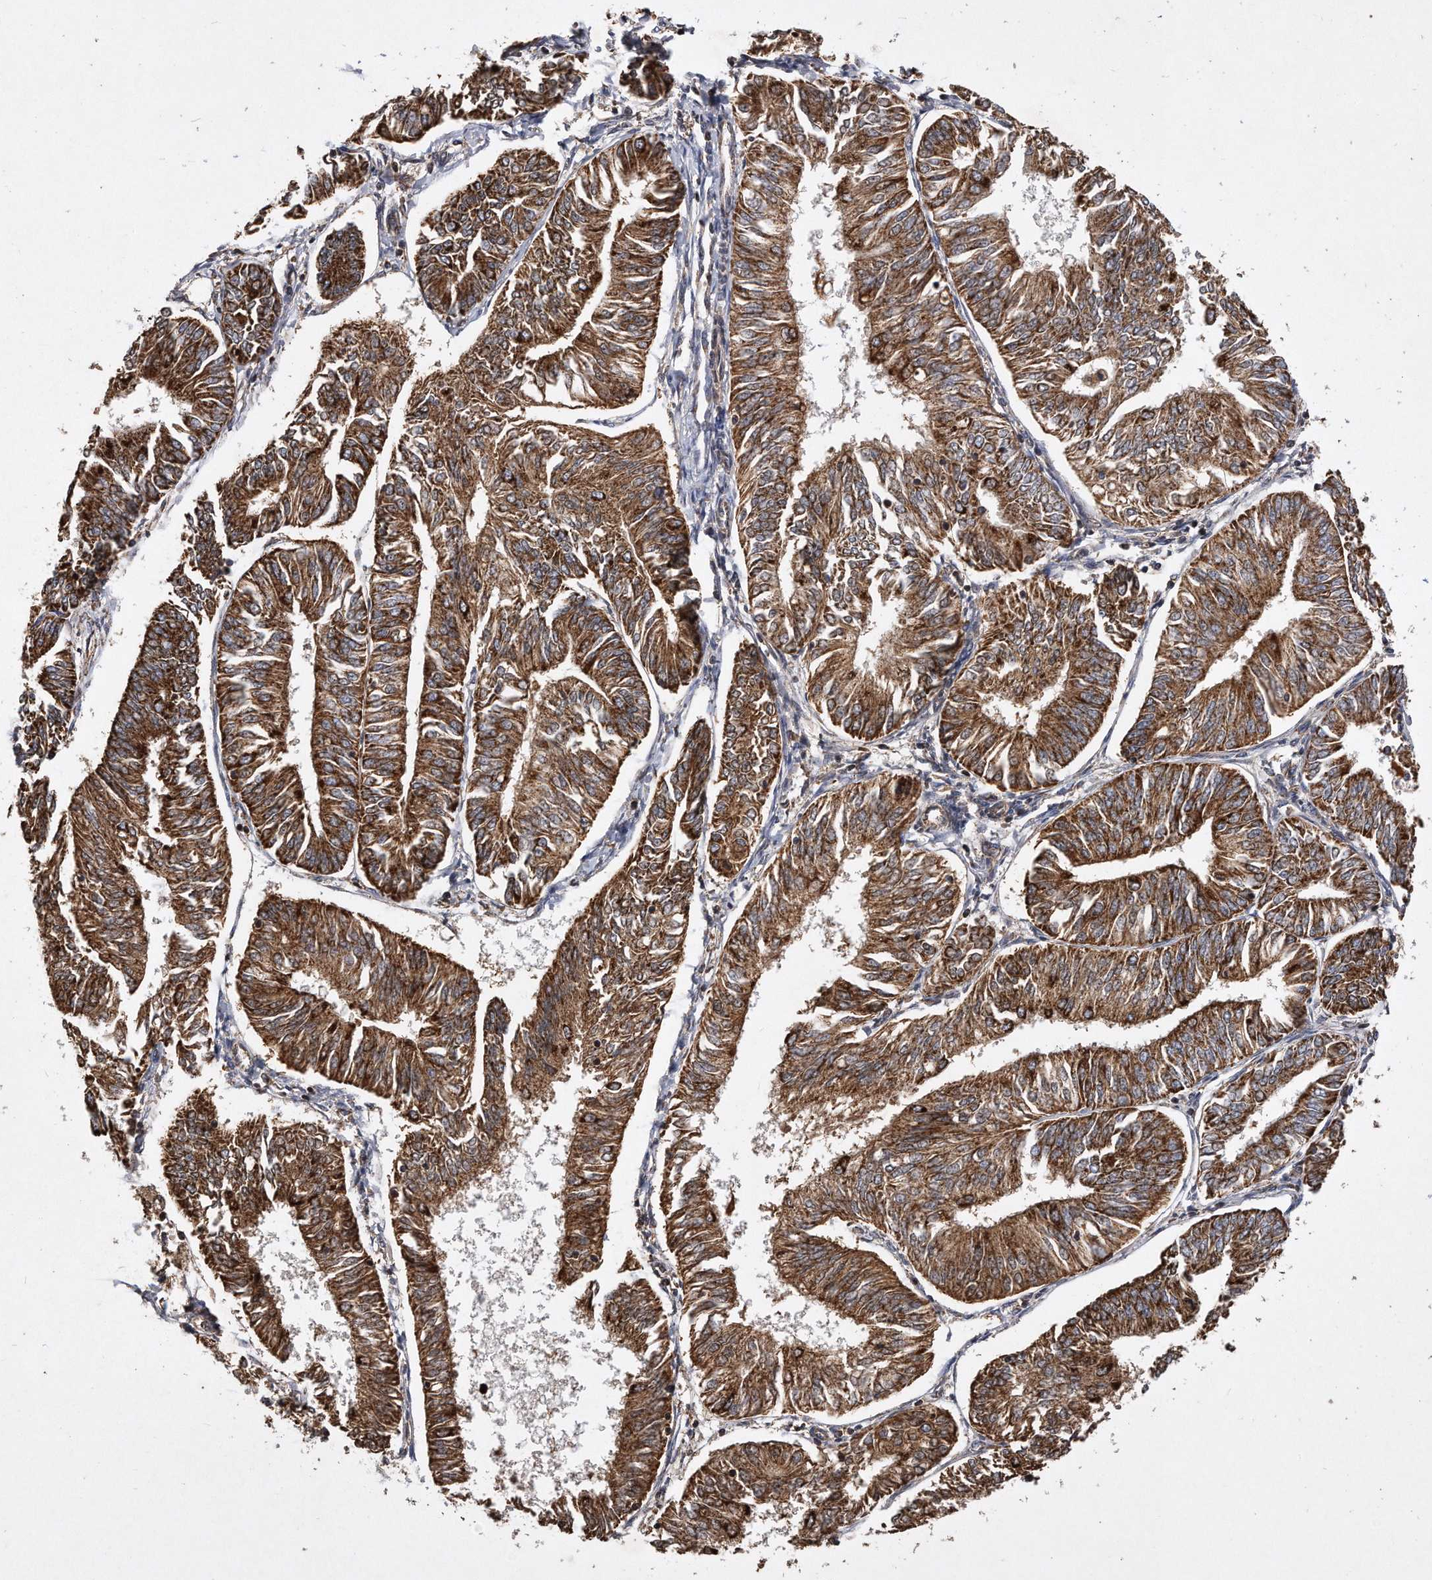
{"staining": {"intensity": "strong", "quantity": ">75%", "location": "cytoplasmic/membranous"}, "tissue": "endometrial cancer", "cell_type": "Tumor cells", "image_type": "cancer", "snomed": [{"axis": "morphology", "description": "Adenocarcinoma, NOS"}, {"axis": "topography", "description": "Endometrium"}], "caption": "IHC (DAB) staining of endometrial cancer (adenocarcinoma) exhibits strong cytoplasmic/membranous protein expression in about >75% of tumor cells.", "gene": "PPP5C", "patient": {"sex": "female", "age": 58}}